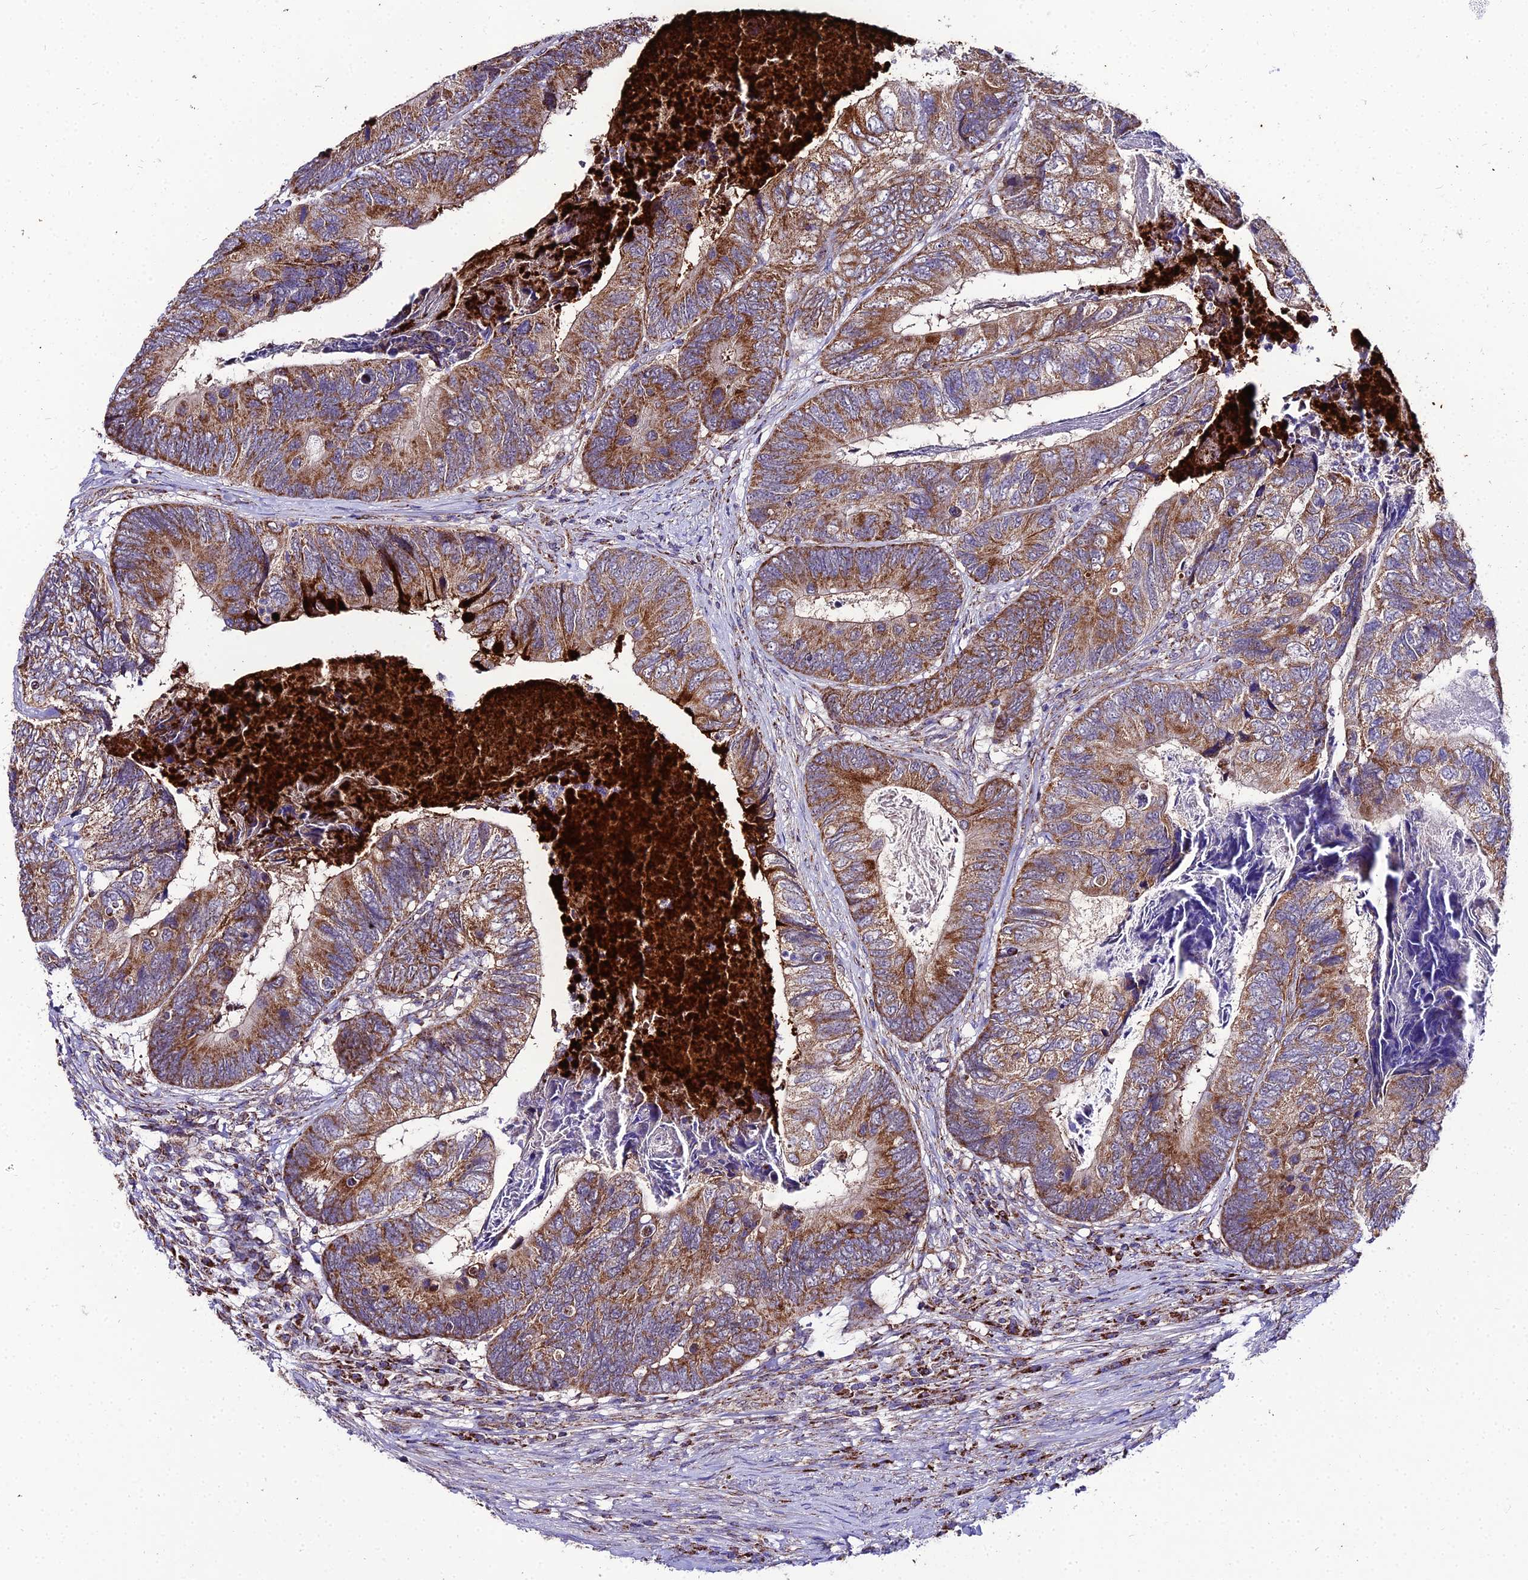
{"staining": {"intensity": "moderate", "quantity": ">75%", "location": "cytoplasmic/membranous"}, "tissue": "colorectal cancer", "cell_type": "Tumor cells", "image_type": "cancer", "snomed": [{"axis": "morphology", "description": "Adenocarcinoma, NOS"}, {"axis": "topography", "description": "Colon"}], "caption": "Moderate cytoplasmic/membranous protein expression is identified in about >75% of tumor cells in colorectal cancer (adenocarcinoma). Ihc stains the protein in brown and the nuclei are stained blue.", "gene": "PSMD2", "patient": {"sex": "female", "age": 67}}